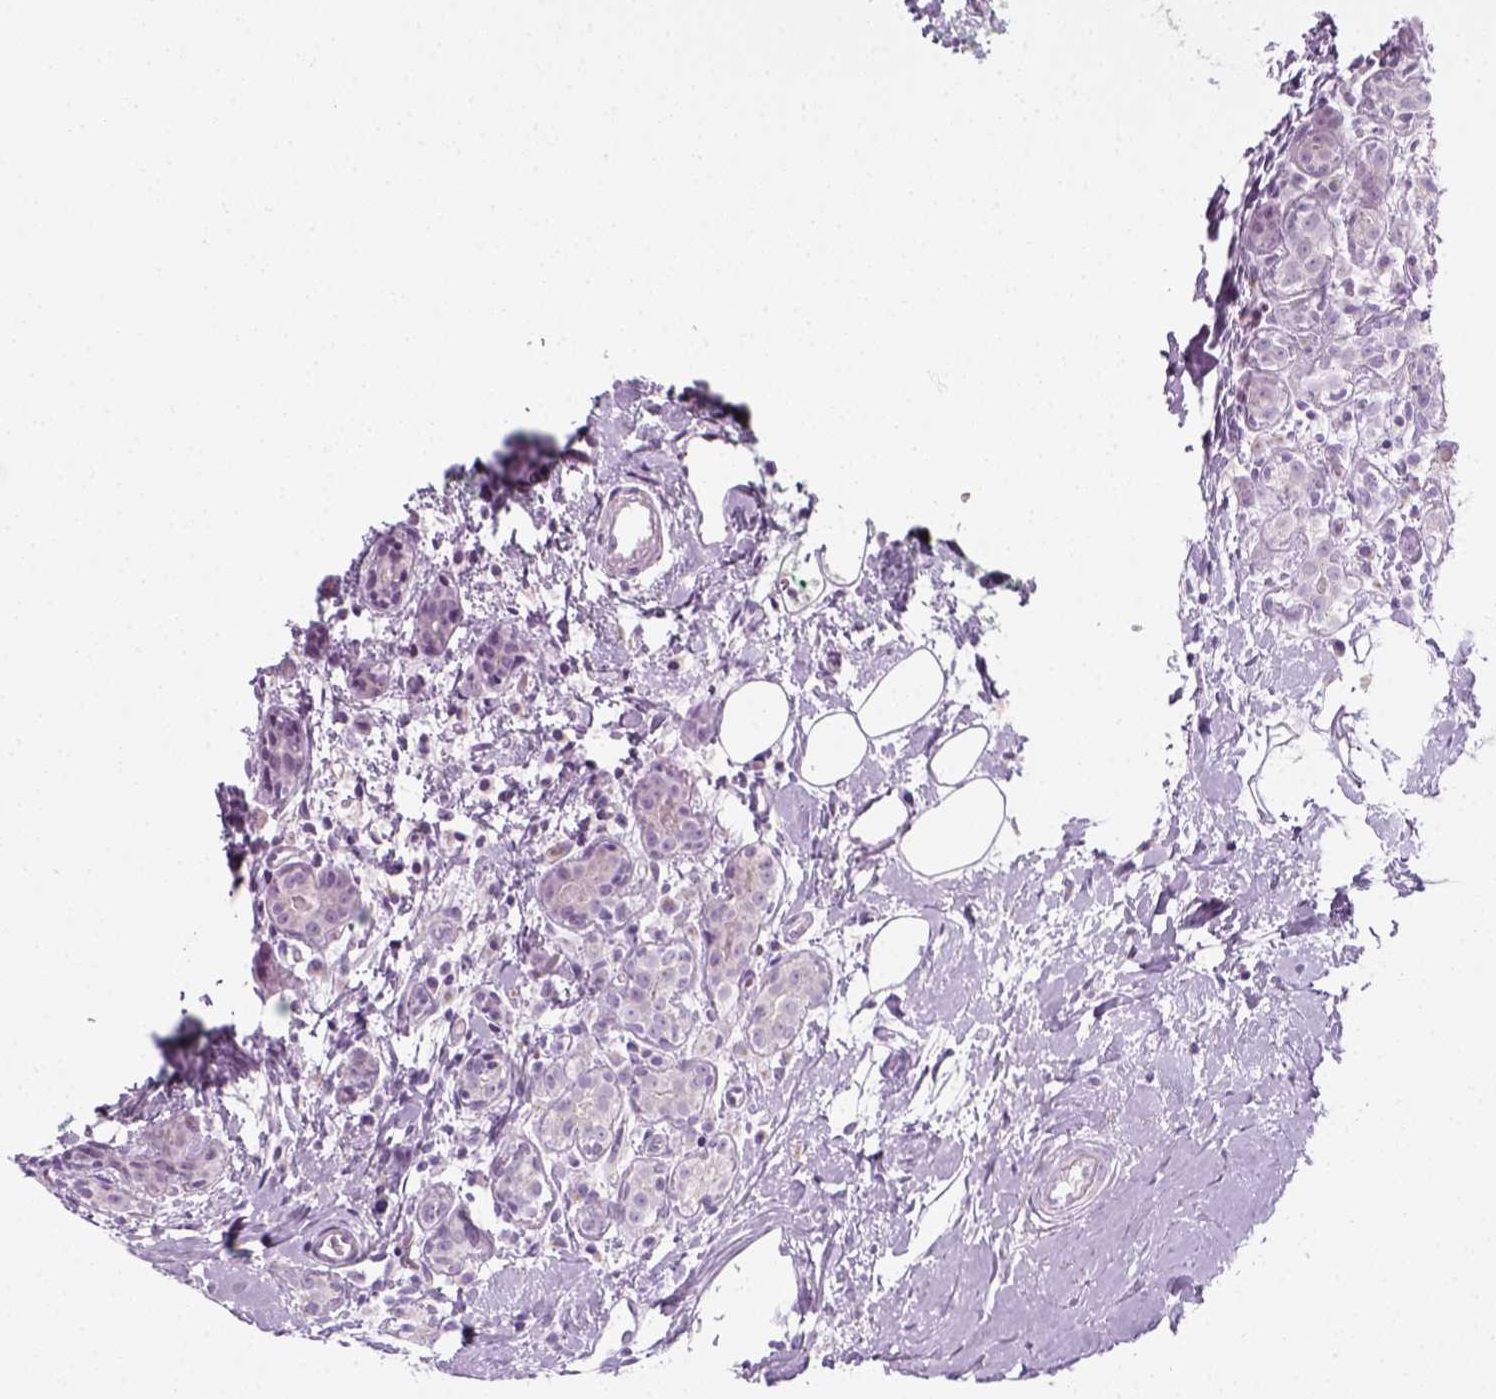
{"staining": {"intensity": "negative", "quantity": "none", "location": "none"}, "tissue": "breast cancer", "cell_type": "Tumor cells", "image_type": "cancer", "snomed": [{"axis": "morphology", "description": "Duct carcinoma"}, {"axis": "topography", "description": "Breast"}], "caption": "A high-resolution image shows immunohistochemistry staining of infiltrating ductal carcinoma (breast), which demonstrates no significant positivity in tumor cells.", "gene": "IL4", "patient": {"sex": "female", "age": 43}}